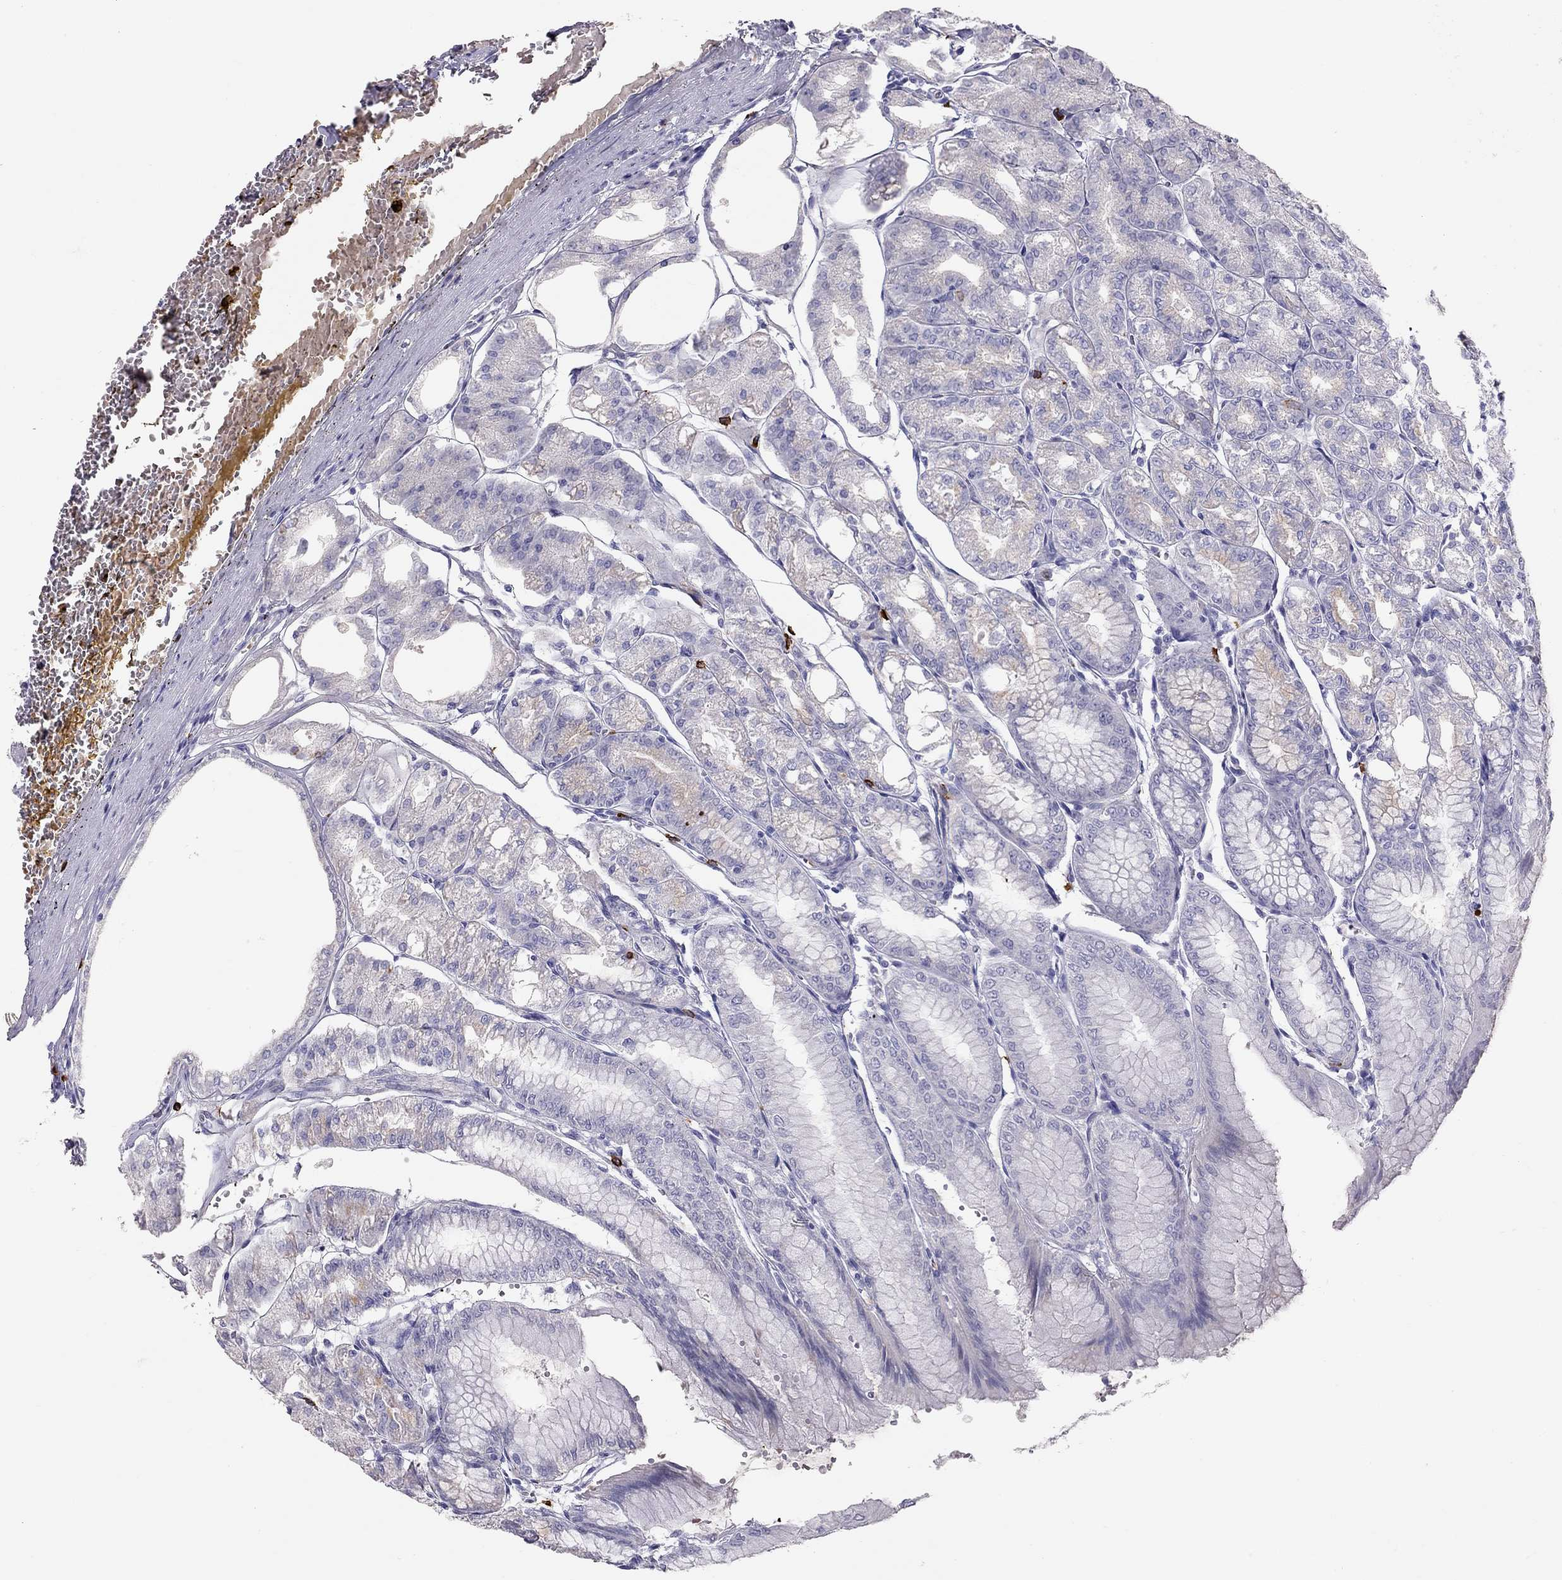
{"staining": {"intensity": "weak", "quantity": "<25%", "location": "cytoplasmic/membranous"}, "tissue": "stomach", "cell_type": "Glandular cells", "image_type": "normal", "snomed": [{"axis": "morphology", "description": "Normal tissue, NOS"}, {"axis": "topography", "description": "Stomach, lower"}], "caption": "Immunohistochemical staining of unremarkable human stomach displays no significant positivity in glandular cells.", "gene": "IL17REL", "patient": {"sex": "male", "age": 71}}